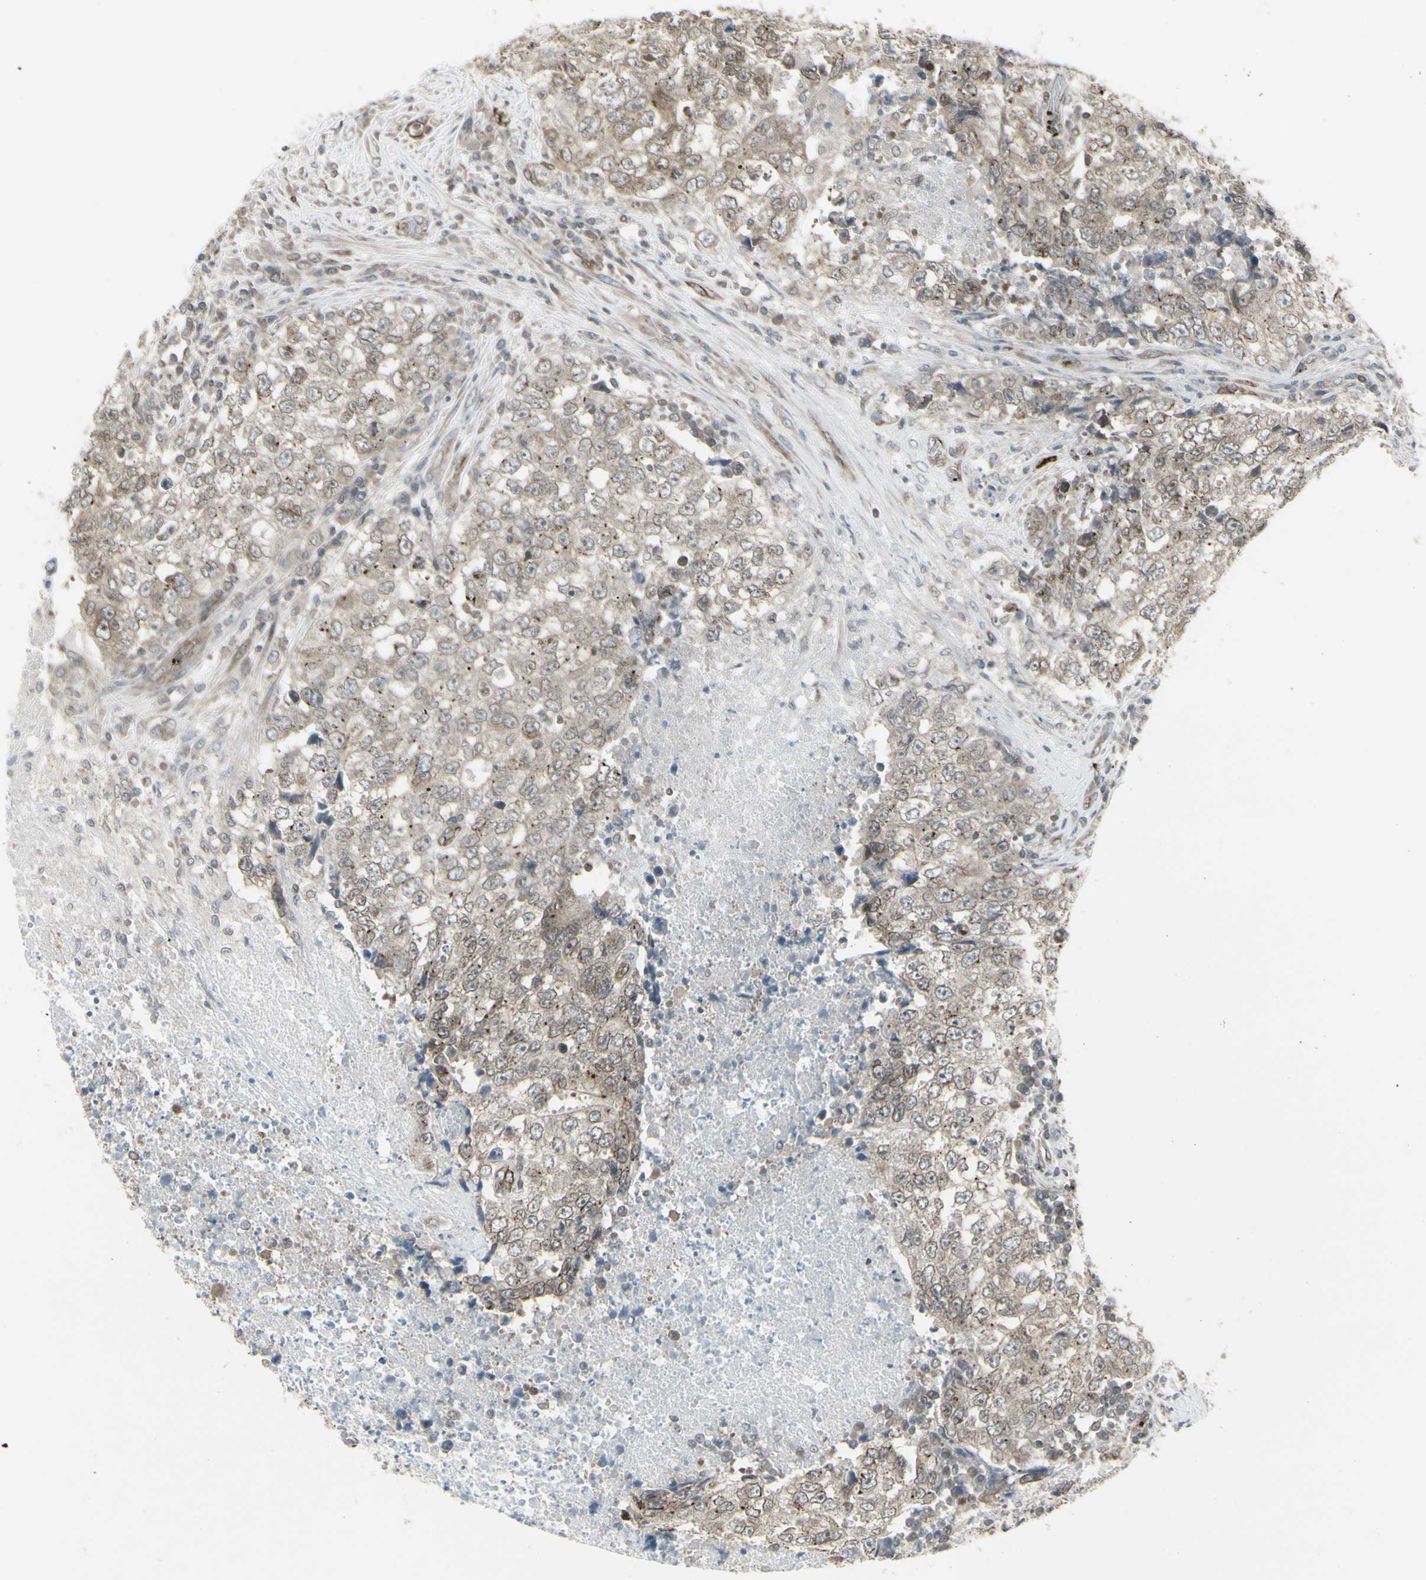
{"staining": {"intensity": "weak", "quantity": "25%-75%", "location": "cytoplasmic/membranous,nuclear"}, "tissue": "testis cancer", "cell_type": "Tumor cells", "image_type": "cancer", "snomed": [{"axis": "morphology", "description": "Necrosis, NOS"}, {"axis": "morphology", "description": "Carcinoma, Embryonal, NOS"}, {"axis": "topography", "description": "Testis"}], "caption": "The immunohistochemical stain highlights weak cytoplasmic/membranous and nuclear positivity in tumor cells of testis cancer tissue. The staining is performed using DAB (3,3'-diaminobenzidine) brown chromogen to label protein expression. The nuclei are counter-stained blue using hematoxylin.", "gene": "DTX3L", "patient": {"sex": "male", "age": 19}}